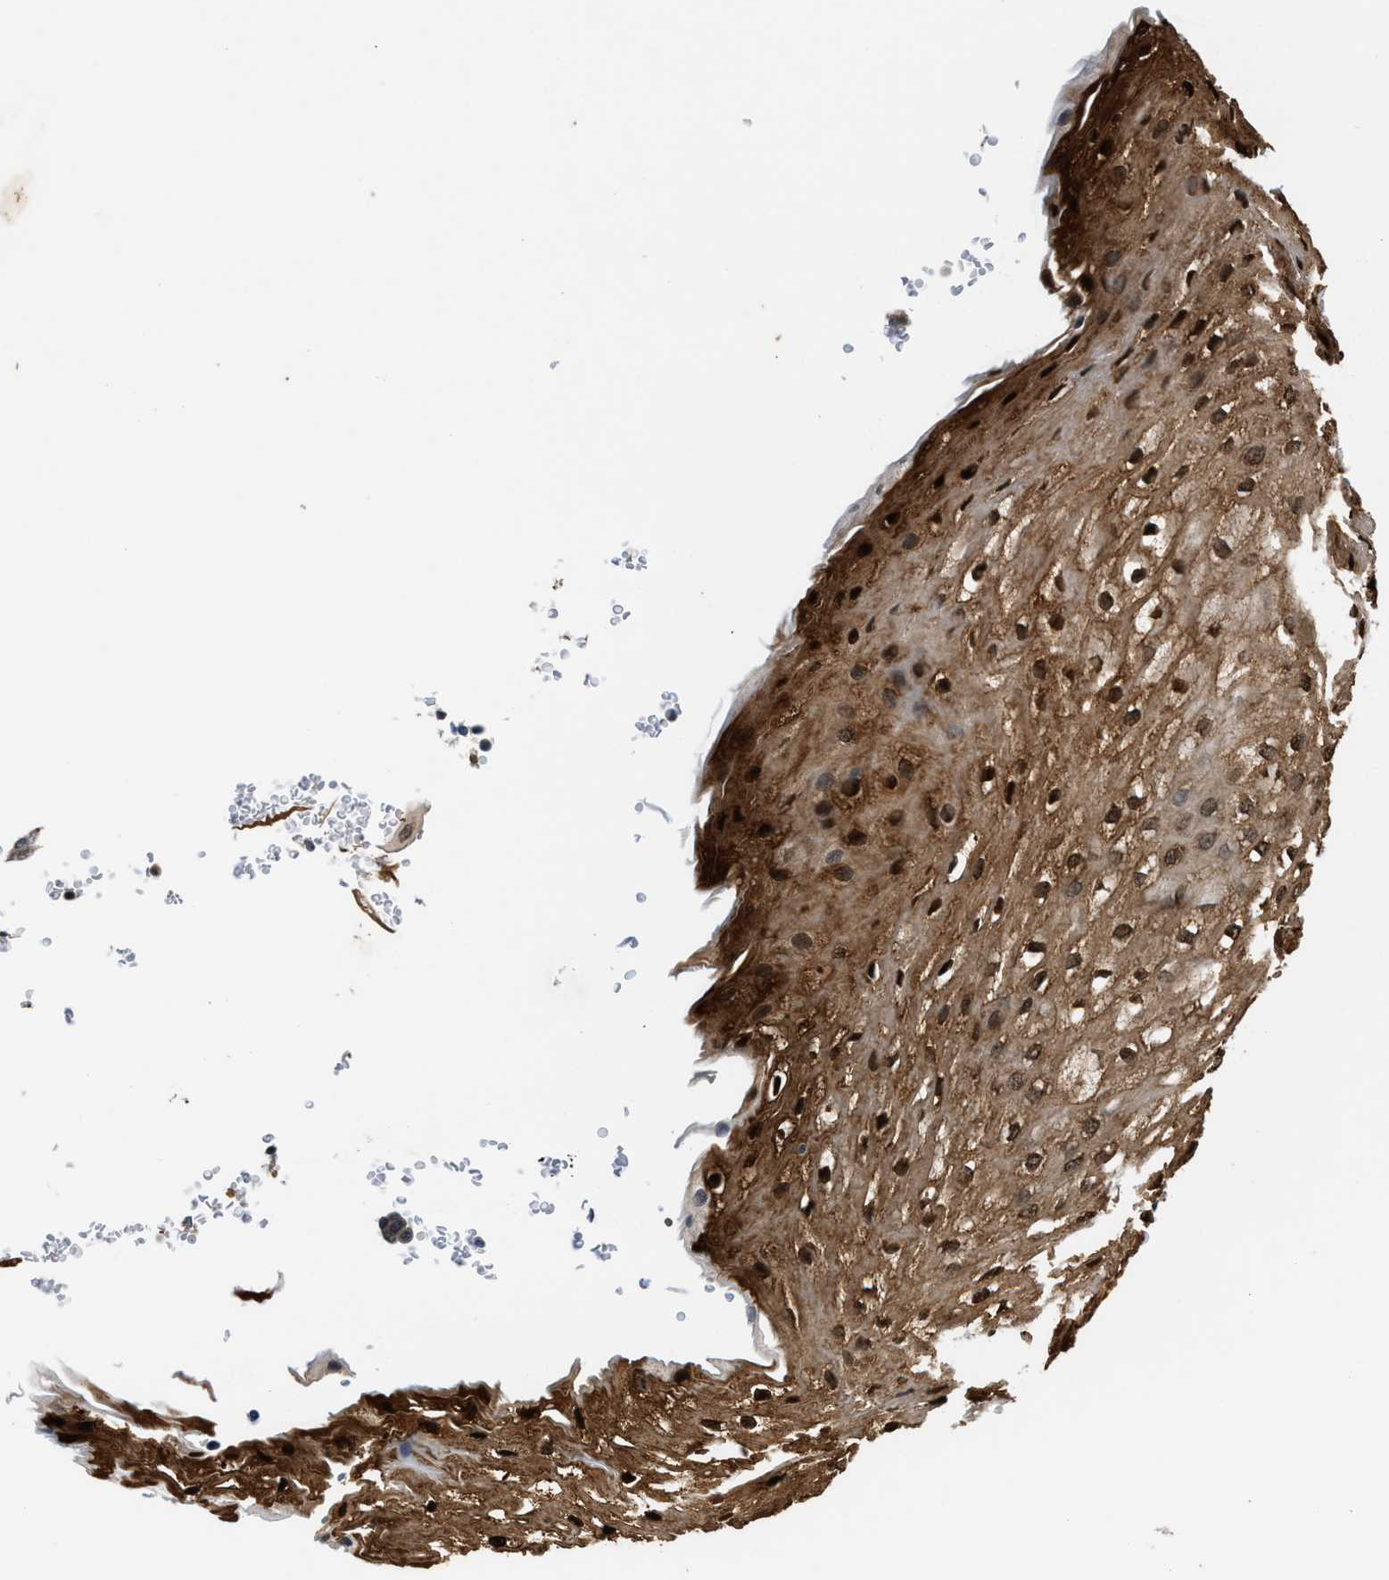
{"staining": {"intensity": "strong", "quantity": "25%-75%", "location": "cytoplasmic/membranous,nuclear"}, "tissue": "esophagus", "cell_type": "Squamous epithelial cells", "image_type": "normal", "snomed": [{"axis": "morphology", "description": "Normal tissue, NOS"}, {"axis": "topography", "description": "Esophagus"}], "caption": "Normal esophagus reveals strong cytoplasmic/membranous,nuclear expression in about 25%-75% of squamous epithelial cells, visualized by immunohistochemistry.", "gene": "RBM33", "patient": {"sex": "male", "age": 48}}